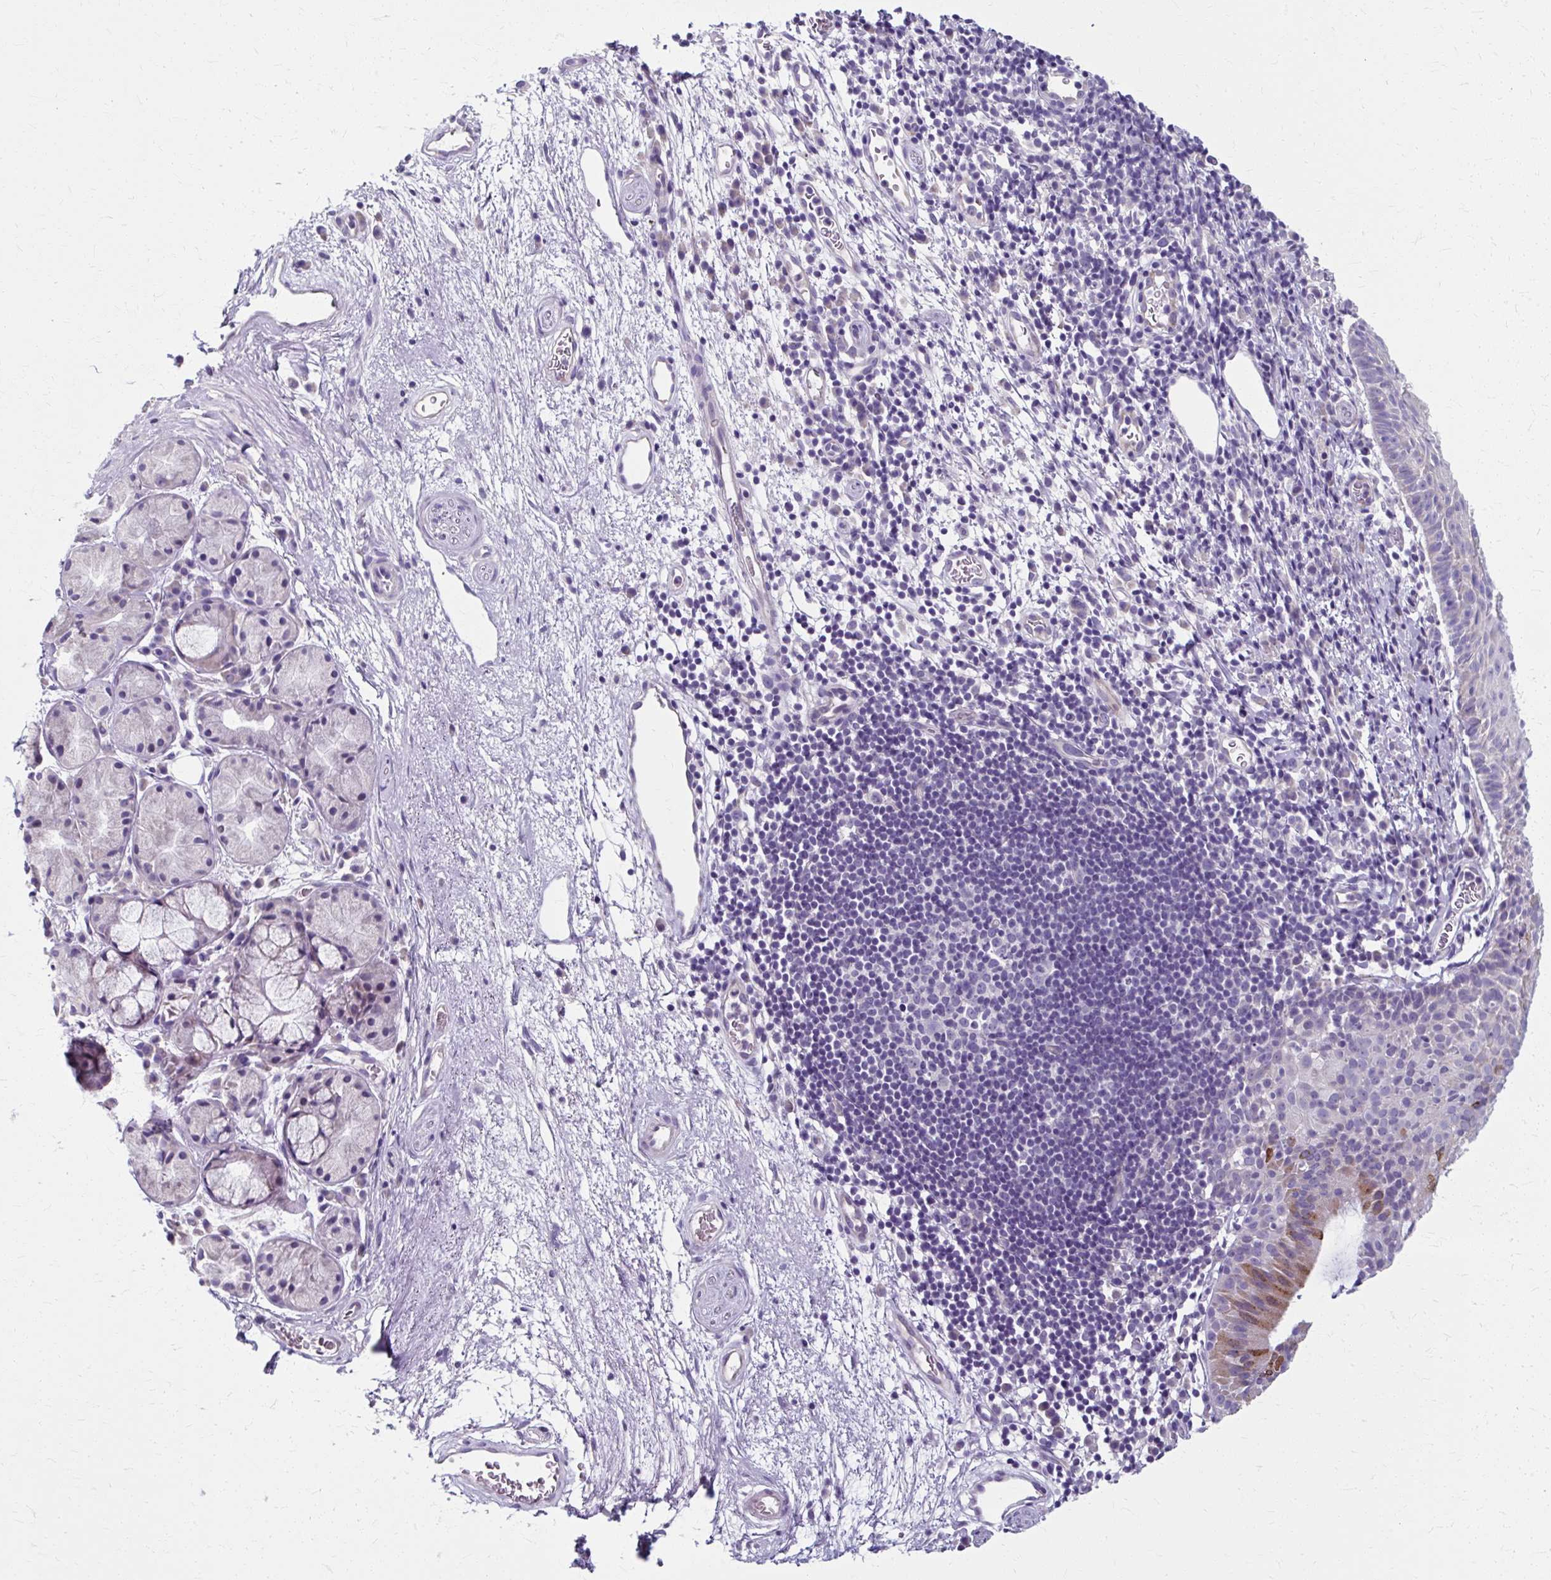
{"staining": {"intensity": "moderate", "quantity": "<25%", "location": "cytoplasmic/membranous"}, "tissue": "nasopharynx", "cell_type": "Respiratory epithelial cells", "image_type": "normal", "snomed": [{"axis": "morphology", "description": "Normal tissue, NOS"}, {"axis": "topography", "description": "Lymph node"}, {"axis": "topography", "description": "Cartilage tissue"}, {"axis": "topography", "description": "Nasopharynx"}], "caption": "Moderate cytoplasmic/membranous protein positivity is appreciated in approximately <25% of respiratory epithelial cells in nasopharynx.", "gene": "ZNF555", "patient": {"sex": "male", "age": 63}}